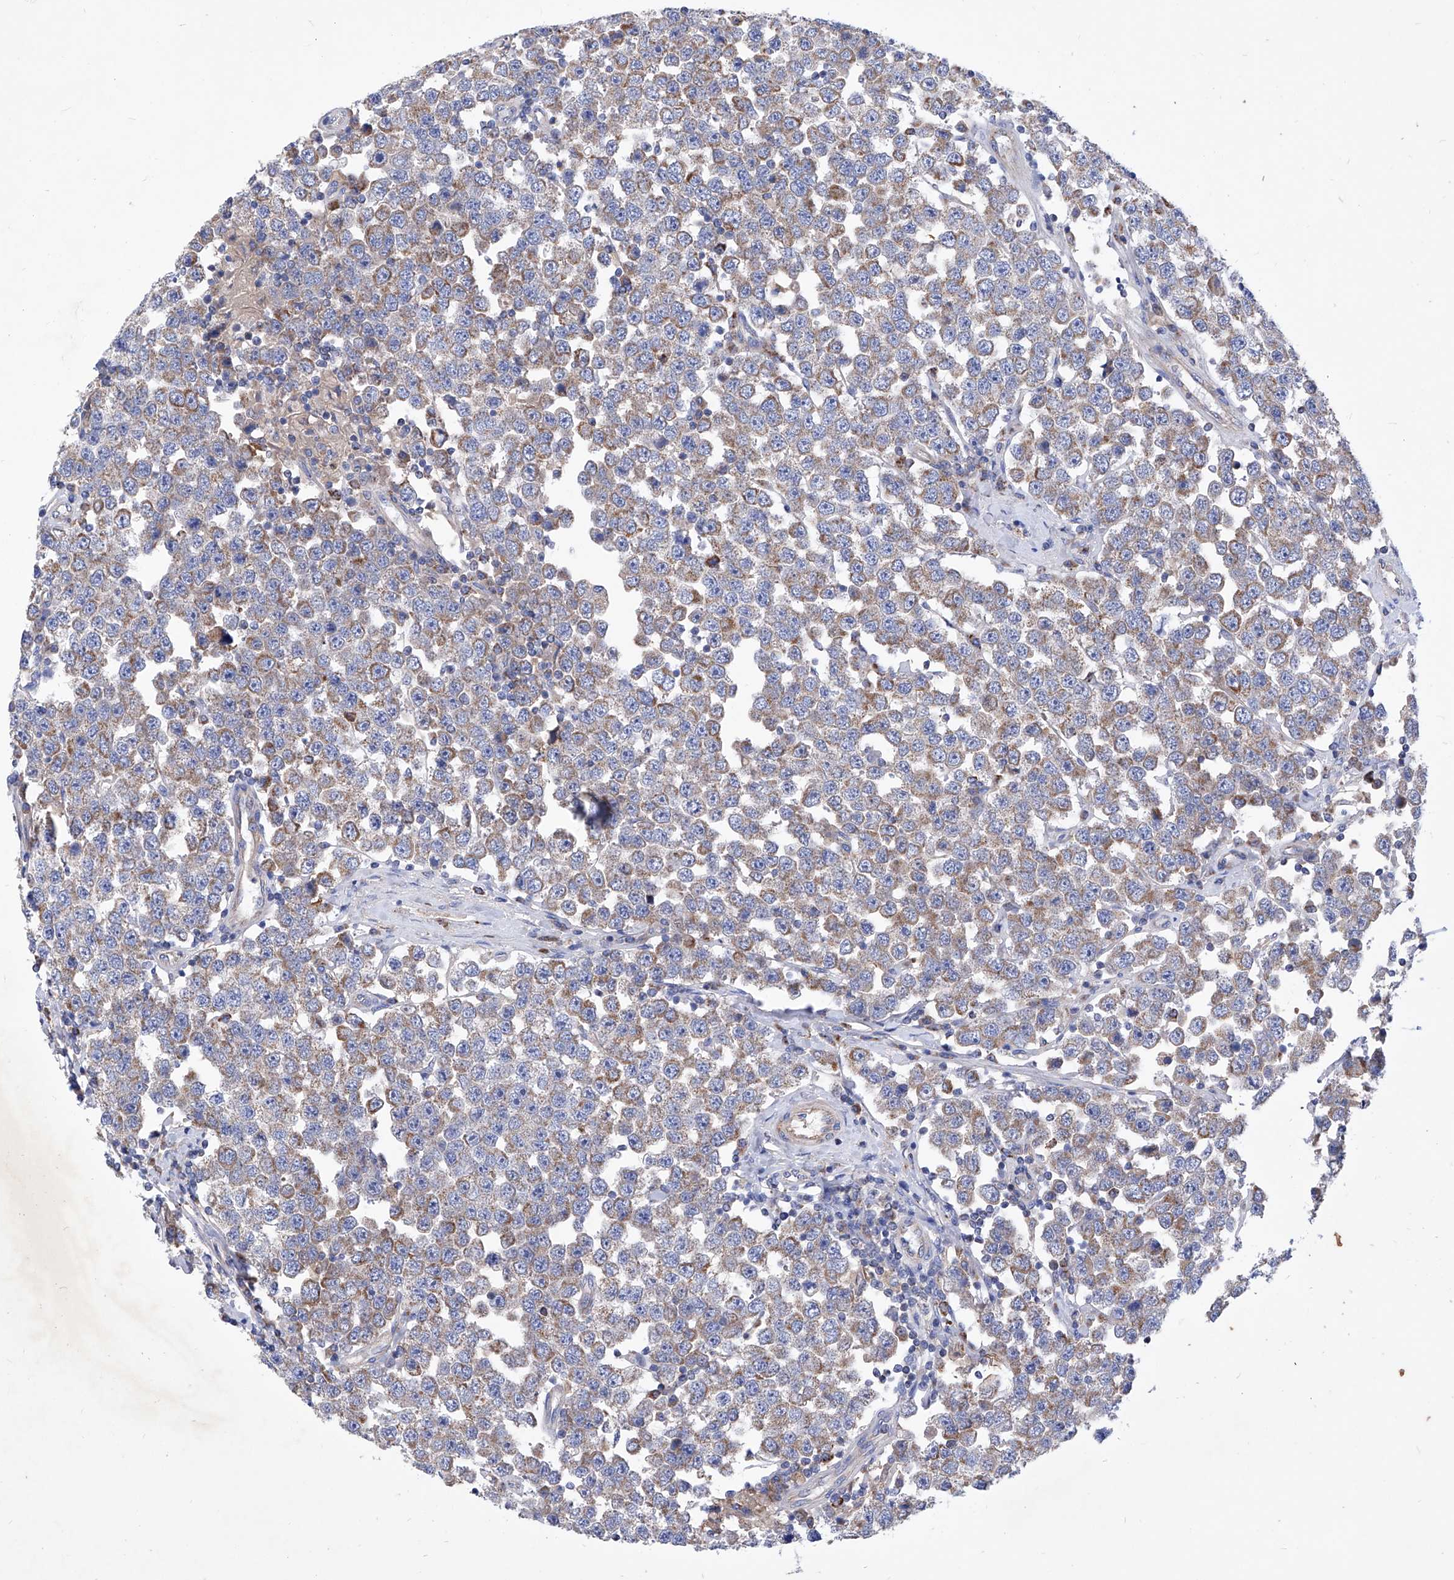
{"staining": {"intensity": "moderate", "quantity": ">75%", "location": "cytoplasmic/membranous"}, "tissue": "testis cancer", "cell_type": "Tumor cells", "image_type": "cancer", "snomed": [{"axis": "morphology", "description": "Seminoma, NOS"}, {"axis": "topography", "description": "Testis"}], "caption": "Moderate cytoplasmic/membranous expression for a protein is identified in approximately >75% of tumor cells of seminoma (testis) using immunohistochemistry (IHC).", "gene": "HRNR", "patient": {"sex": "male", "age": 28}}